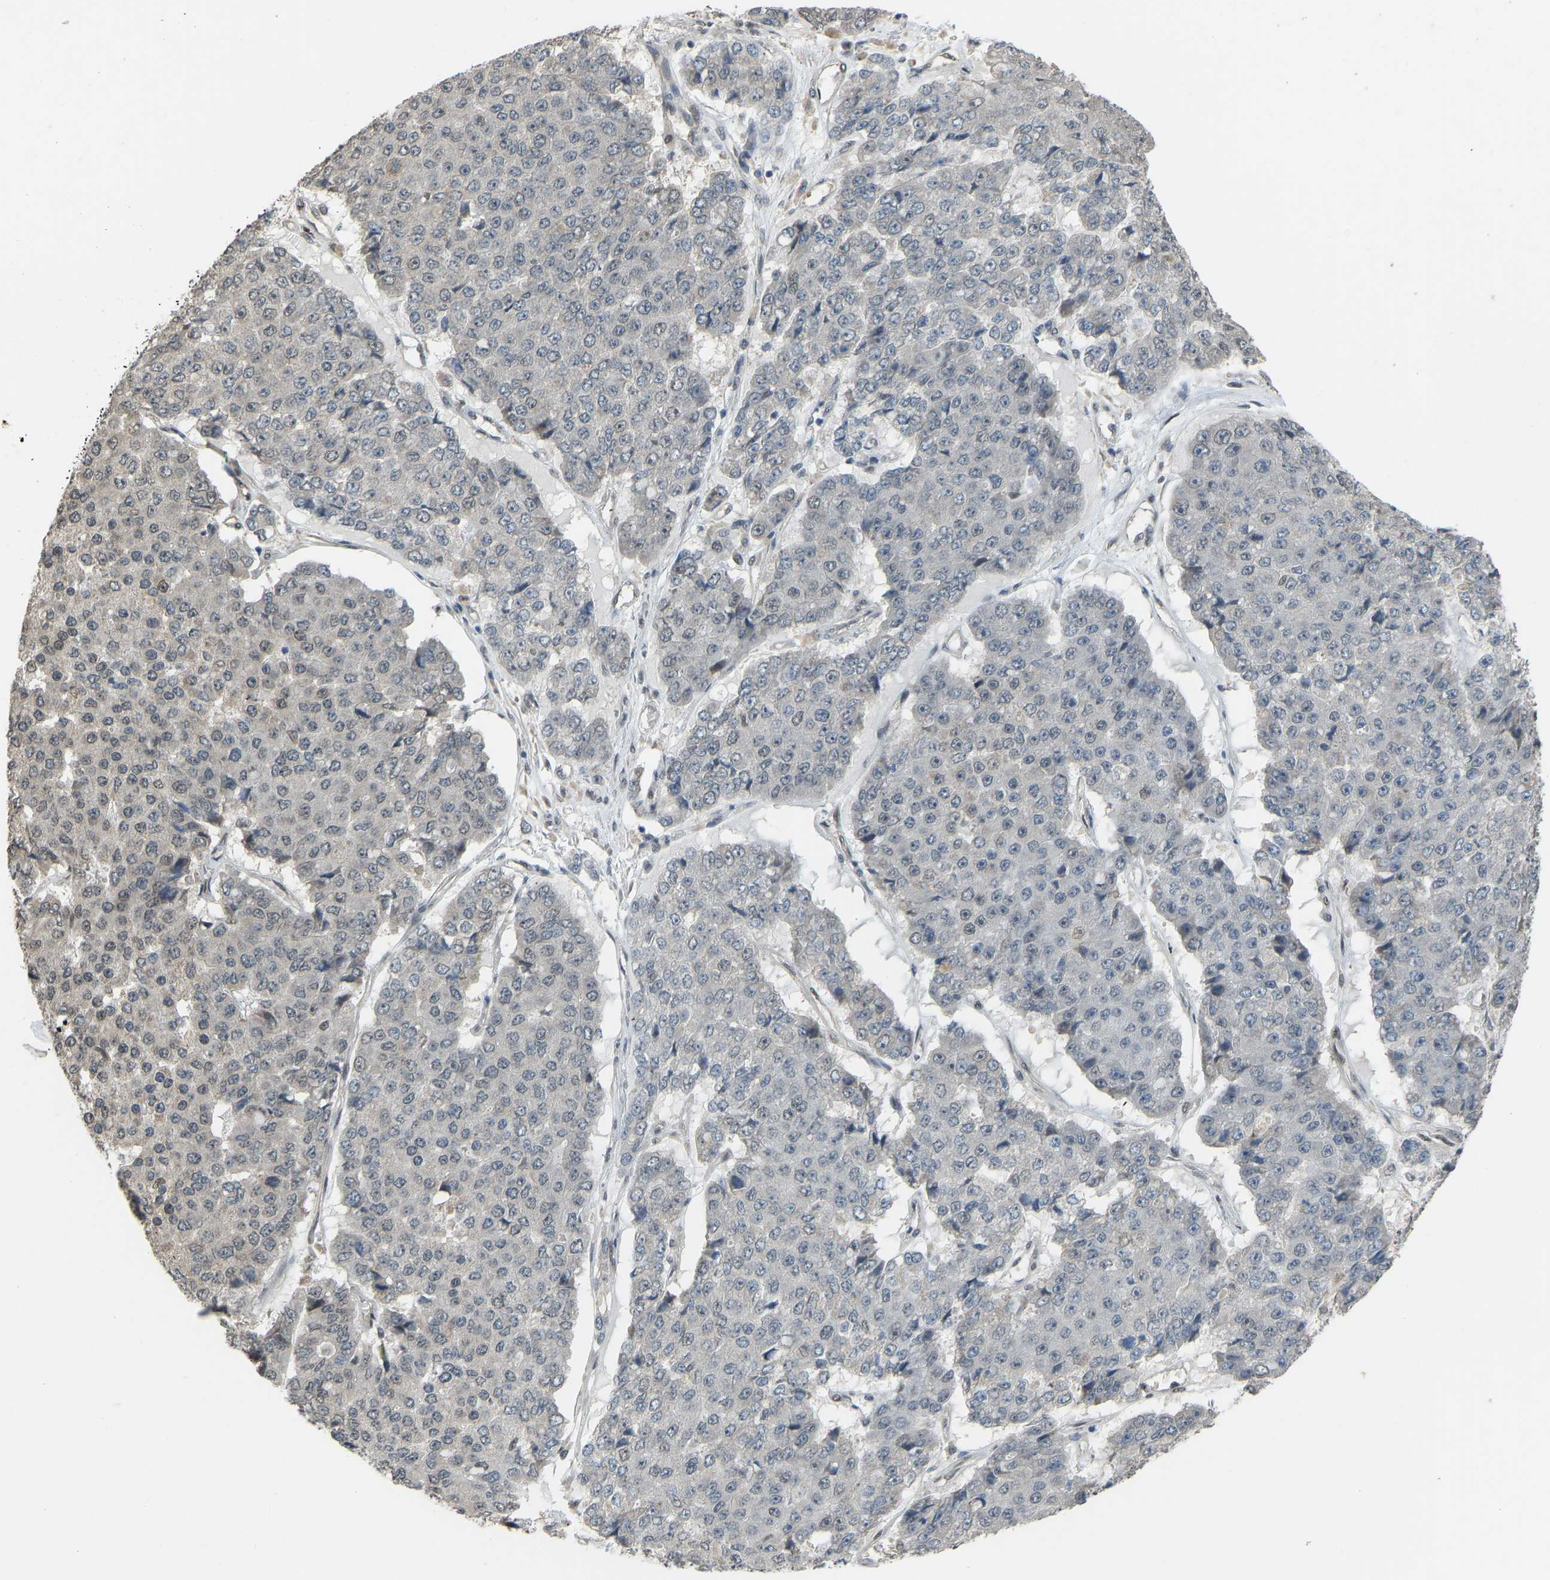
{"staining": {"intensity": "weak", "quantity": "<25%", "location": "nuclear"}, "tissue": "pancreatic cancer", "cell_type": "Tumor cells", "image_type": "cancer", "snomed": [{"axis": "morphology", "description": "Adenocarcinoma, NOS"}, {"axis": "topography", "description": "Pancreas"}], "caption": "An immunohistochemistry photomicrograph of pancreatic adenocarcinoma is shown. There is no staining in tumor cells of pancreatic adenocarcinoma. (DAB immunohistochemistry with hematoxylin counter stain).", "gene": "KPNA6", "patient": {"sex": "male", "age": 50}}